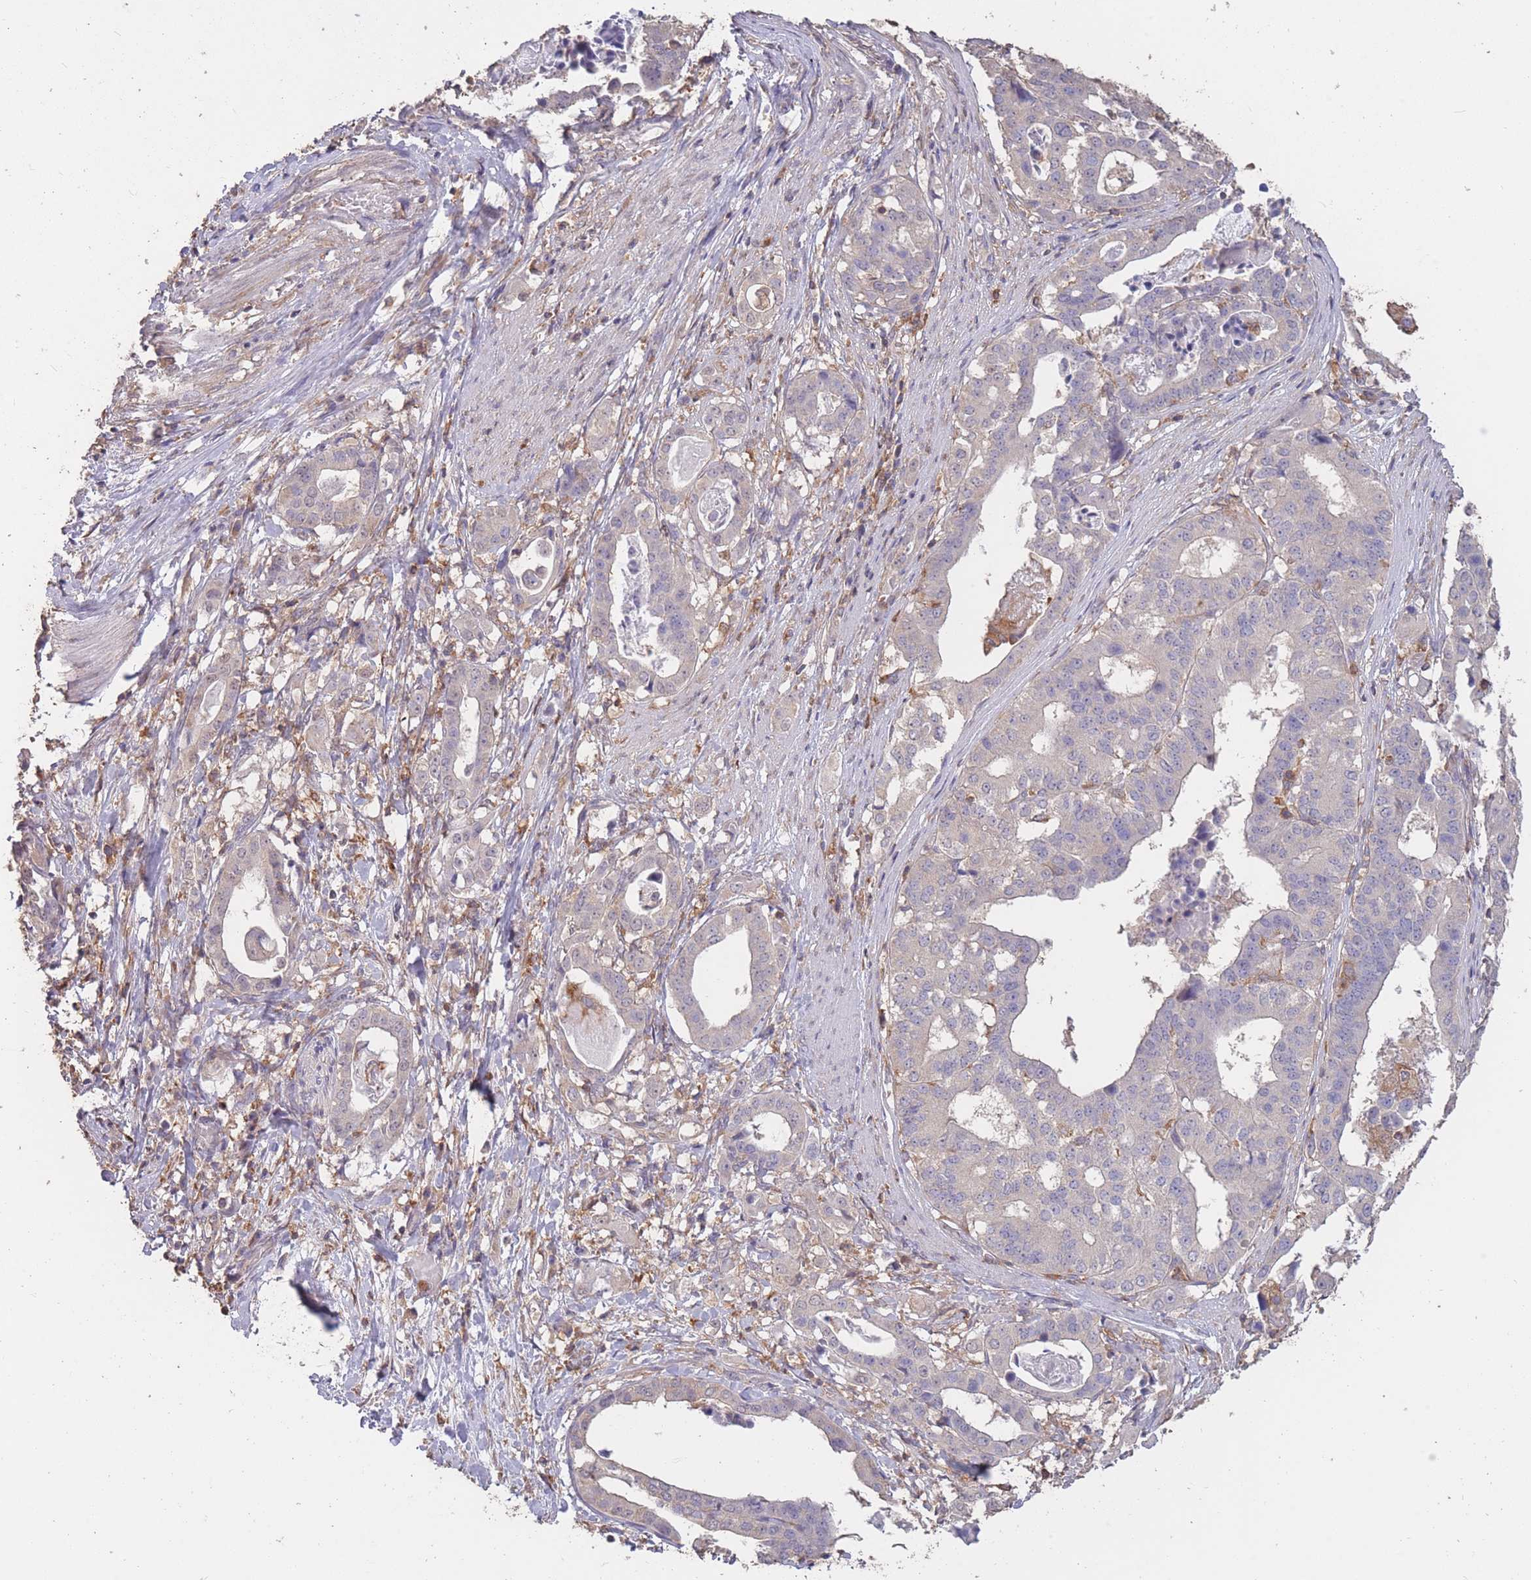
{"staining": {"intensity": "negative", "quantity": "none", "location": "none"}, "tissue": "stomach cancer", "cell_type": "Tumor cells", "image_type": "cancer", "snomed": [{"axis": "morphology", "description": "Adenocarcinoma, NOS"}, {"axis": "topography", "description": "Stomach"}], "caption": "A micrograph of stomach cancer (adenocarcinoma) stained for a protein shows no brown staining in tumor cells.", "gene": "GMIP", "patient": {"sex": "male", "age": 48}}